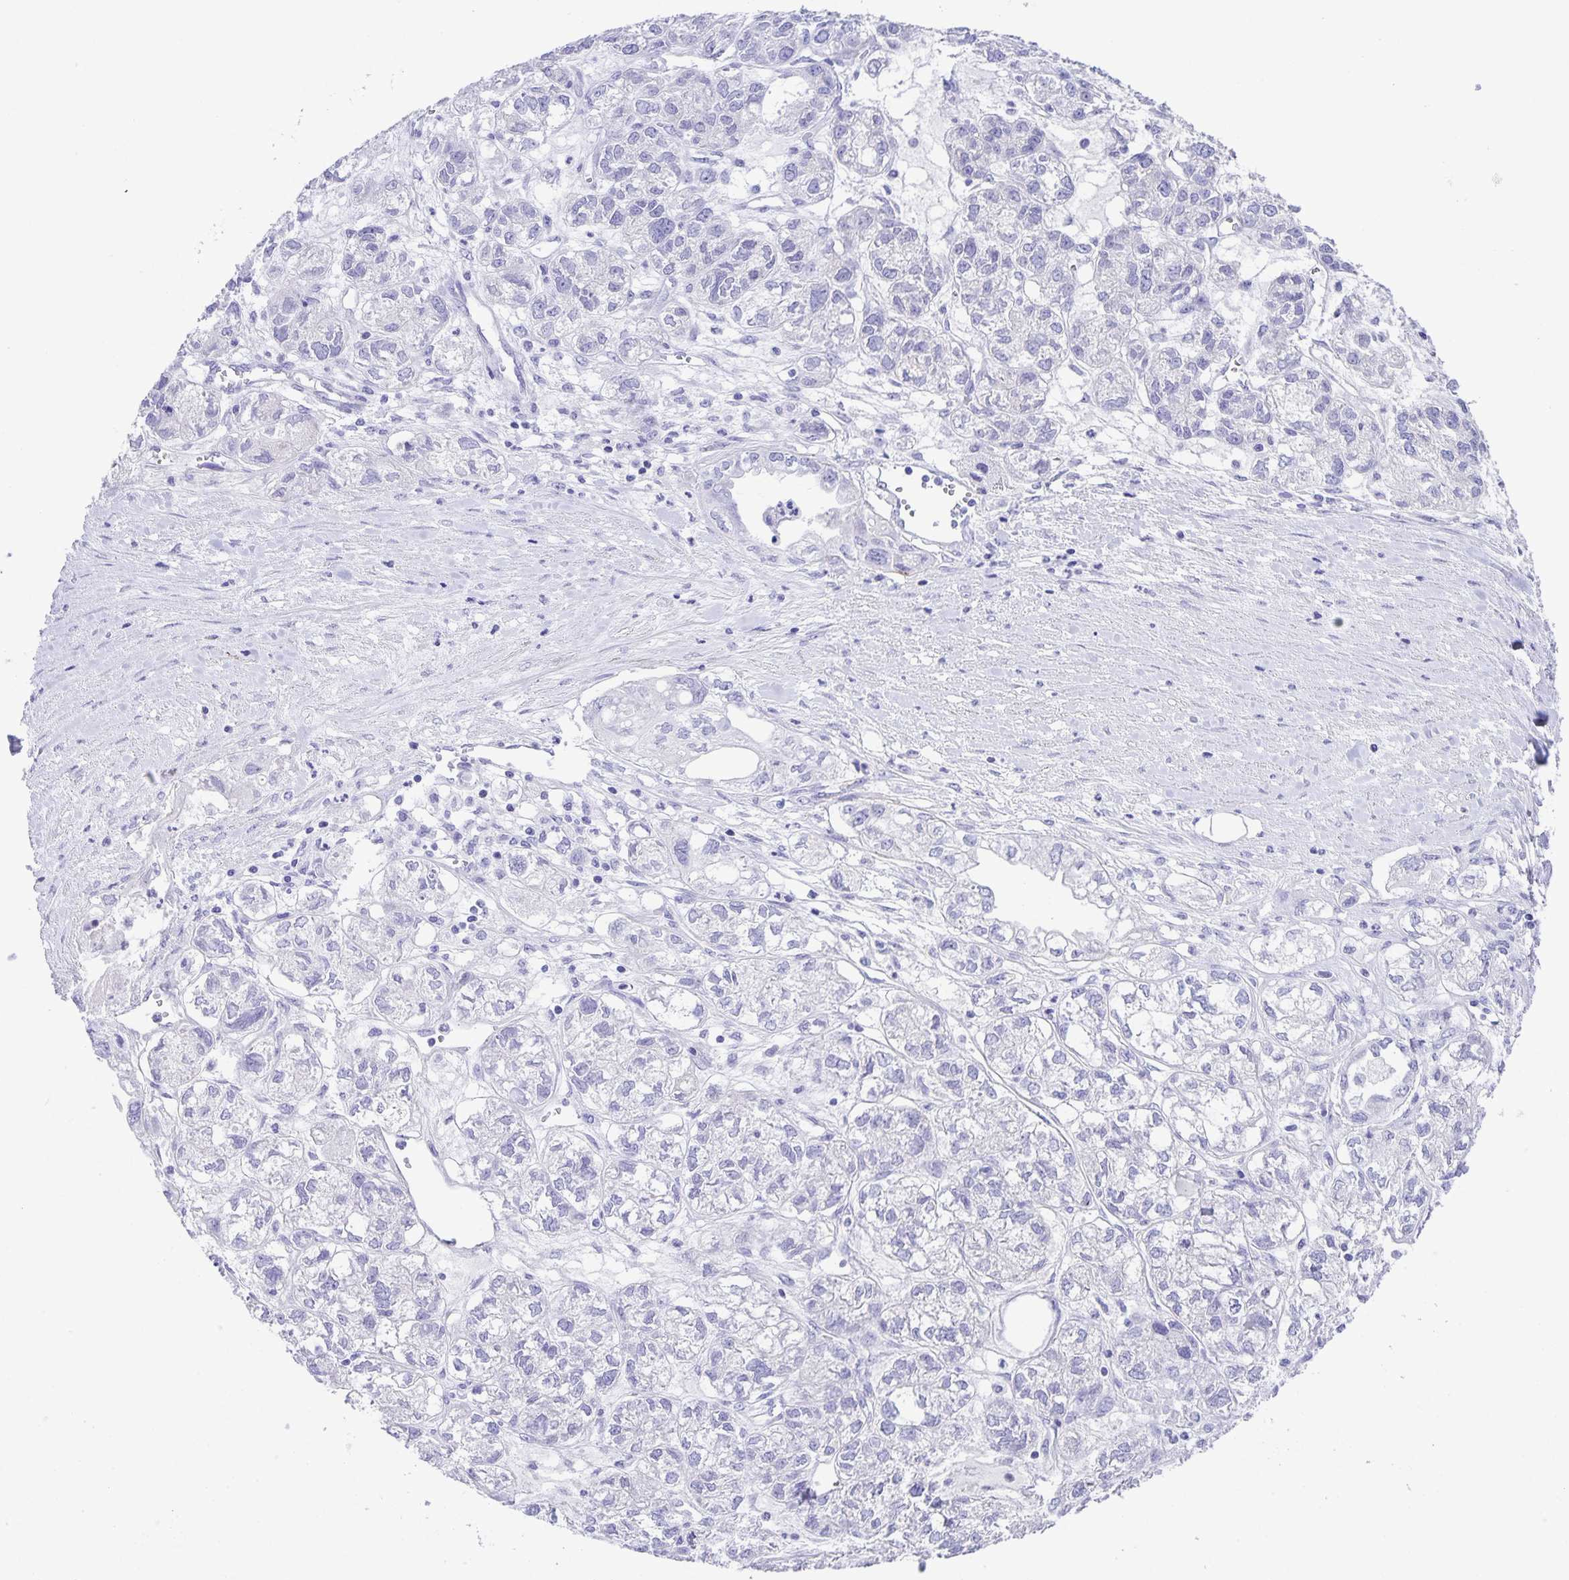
{"staining": {"intensity": "negative", "quantity": "none", "location": "none"}, "tissue": "ovarian cancer", "cell_type": "Tumor cells", "image_type": "cancer", "snomed": [{"axis": "morphology", "description": "Carcinoma, endometroid"}, {"axis": "topography", "description": "Ovary"}], "caption": "Tumor cells show no significant positivity in ovarian cancer (endometroid carcinoma).", "gene": "UBQLN3", "patient": {"sex": "female", "age": 64}}